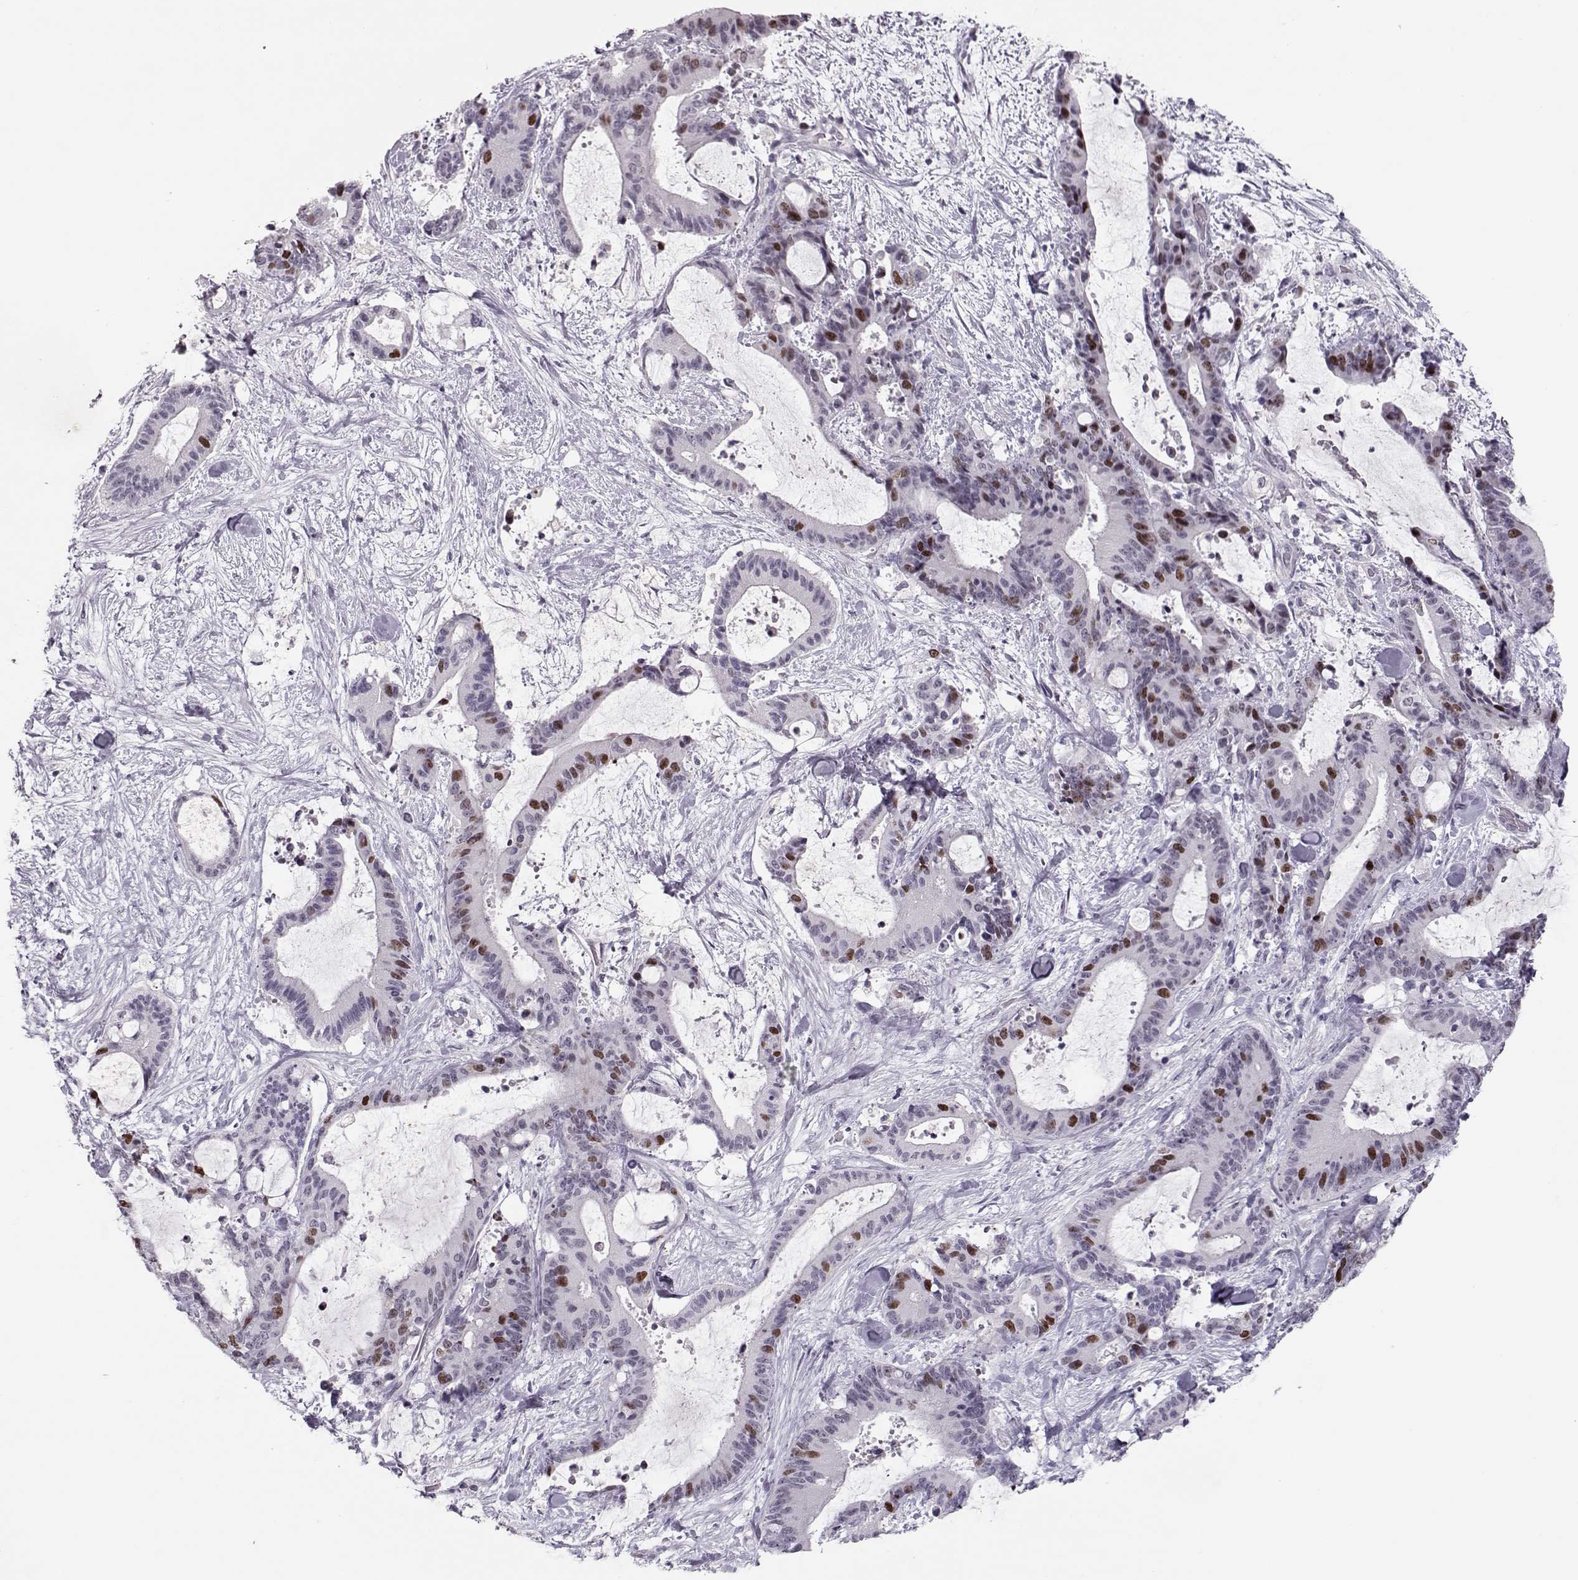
{"staining": {"intensity": "strong", "quantity": "<25%", "location": "nuclear"}, "tissue": "liver cancer", "cell_type": "Tumor cells", "image_type": "cancer", "snomed": [{"axis": "morphology", "description": "Cholangiocarcinoma"}, {"axis": "topography", "description": "Liver"}], "caption": "Immunohistochemical staining of liver cancer exhibits medium levels of strong nuclear protein staining in approximately <25% of tumor cells.", "gene": "SGO1", "patient": {"sex": "female", "age": 73}}